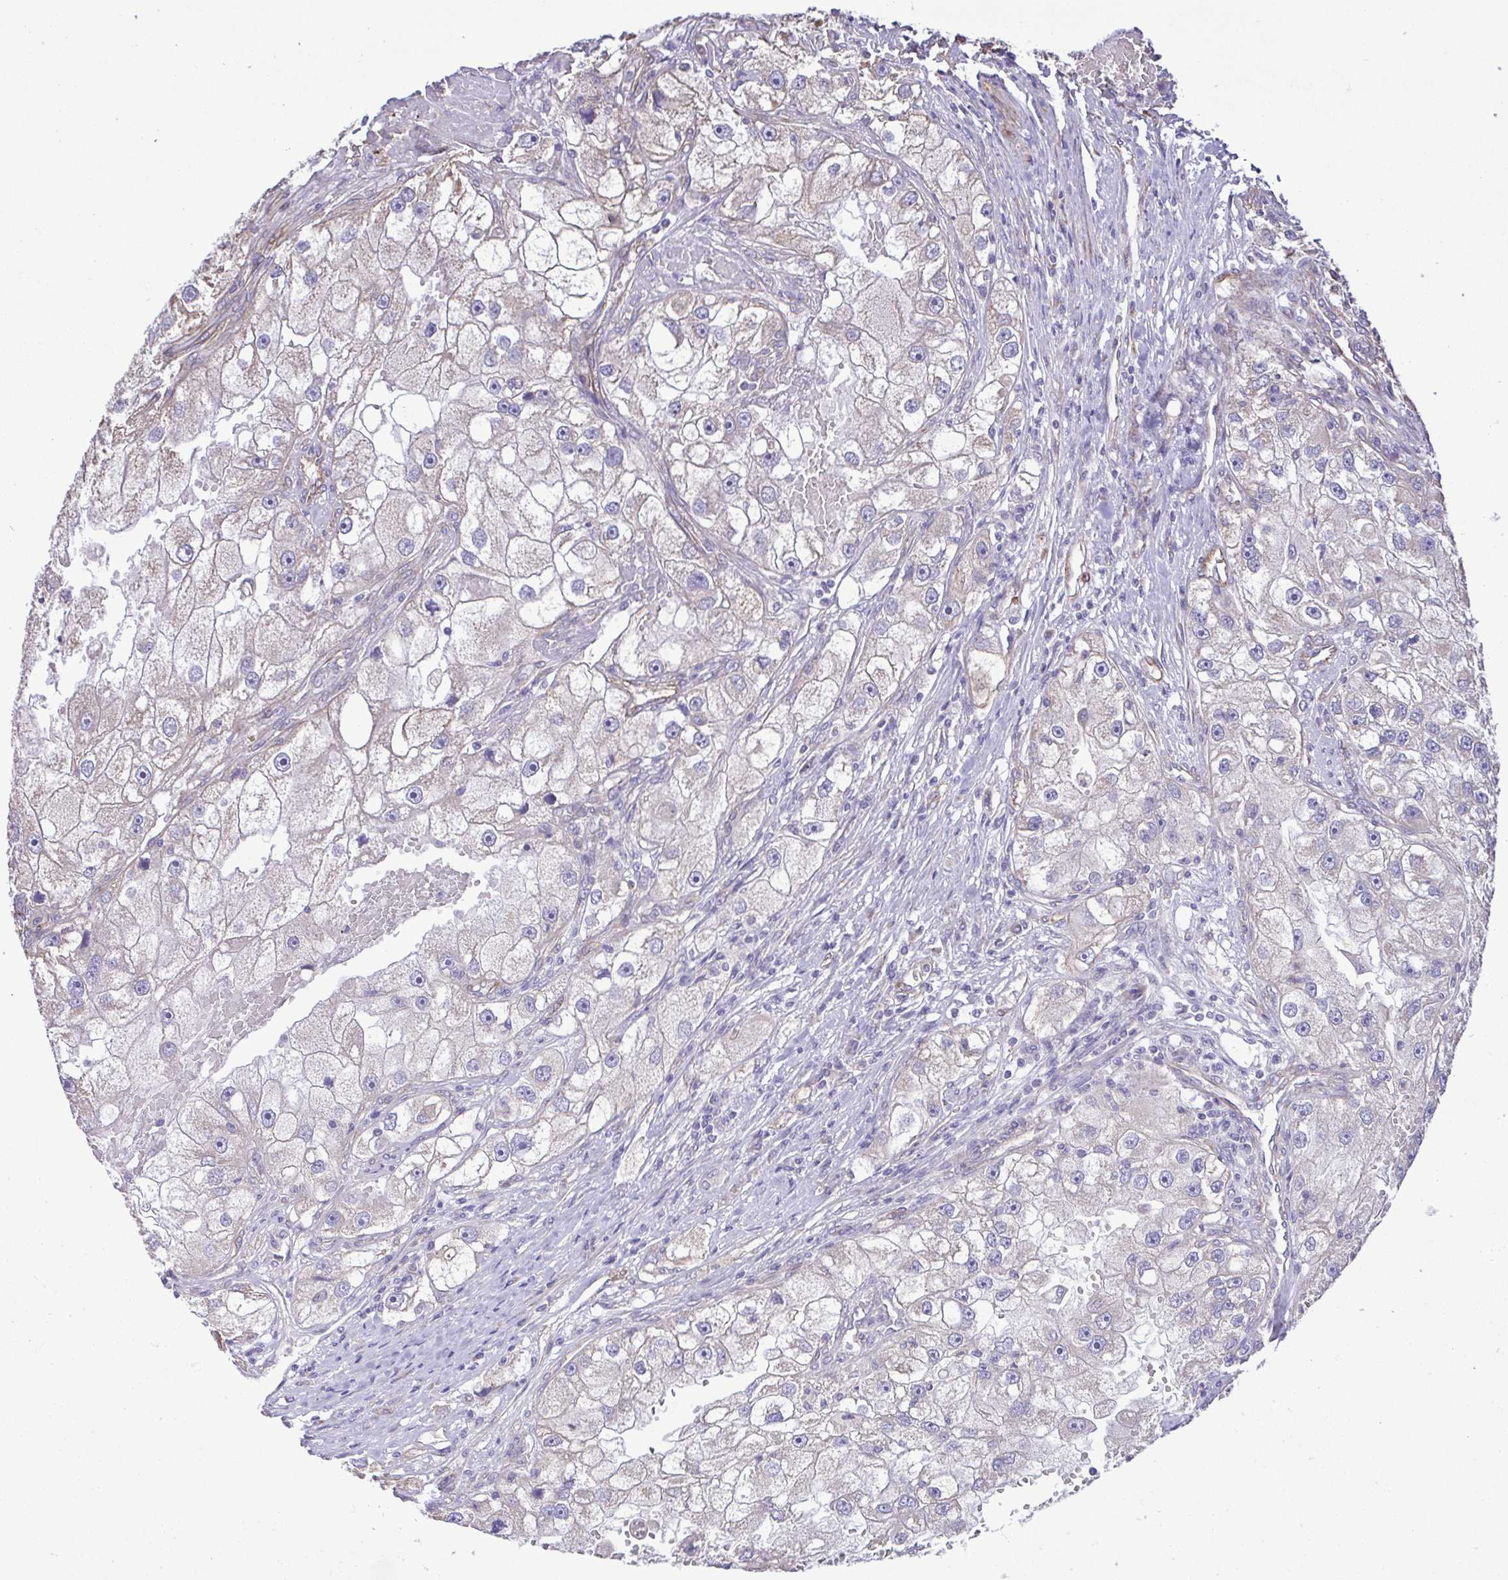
{"staining": {"intensity": "negative", "quantity": "none", "location": "none"}, "tissue": "renal cancer", "cell_type": "Tumor cells", "image_type": "cancer", "snomed": [{"axis": "morphology", "description": "Adenocarcinoma, NOS"}, {"axis": "topography", "description": "Kidney"}], "caption": "Renal adenocarcinoma was stained to show a protein in brown. There is no significant positivity in tumor cells.", "gene": "FLT1", "patient": {"sex": "male", "age": 63}}